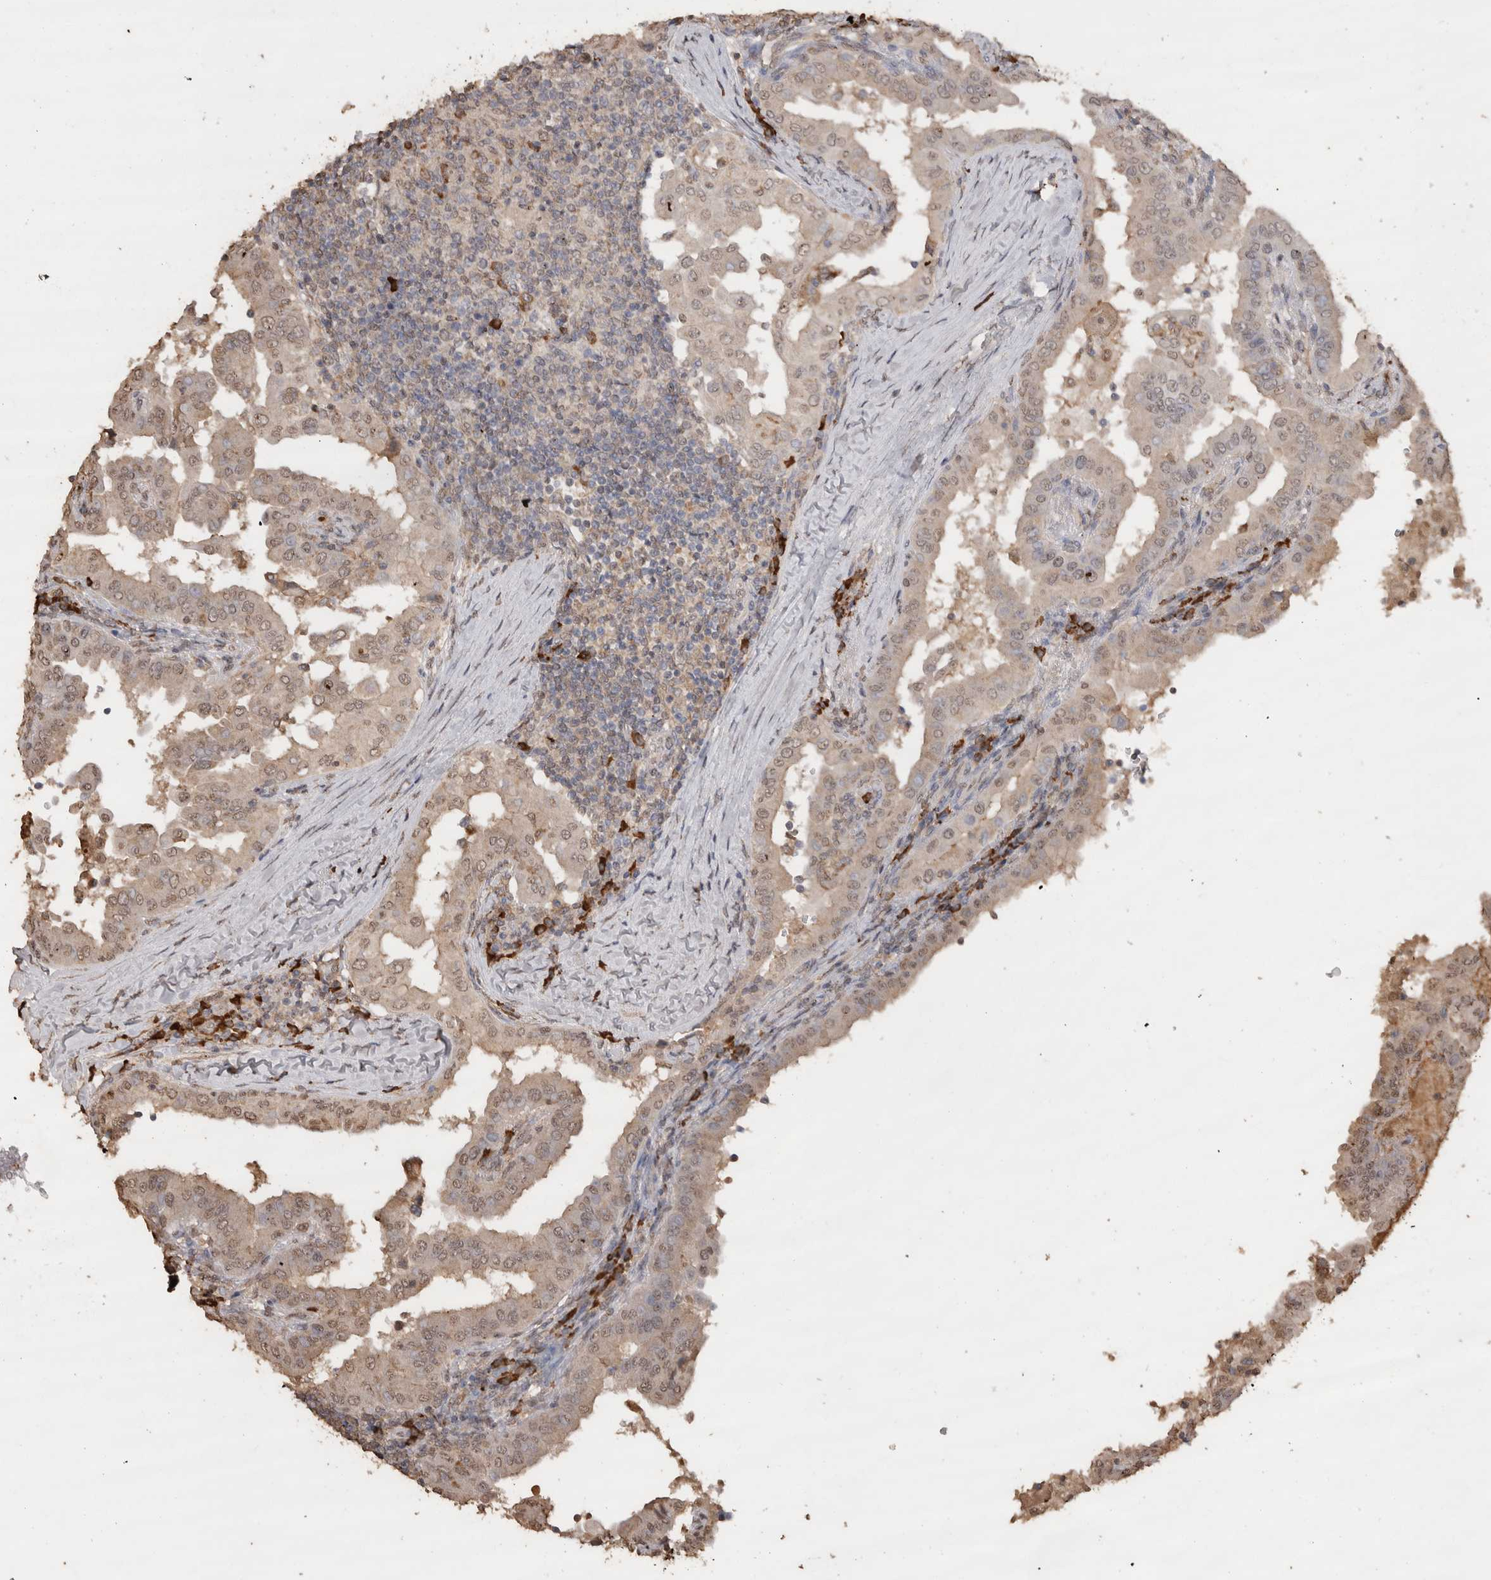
{"staining": {"intensity": "weak", "quantity": ">75%", "location": "cytoplasmic/membranous,nuclear"}, "tissue": "thyroid cancer", "cell_type": "Tumor cells", "image_type": "cancer", "snomed": [{"axis": "morphology", "description": "Papillary adenocarcinoma, NOS"}, {"axis": "topography", "description": "Thyroid gland"}], "caption": "Thyroid cancer (papillary adenocarcinoma) stained with DAB immunohistochemistry (IHC) displays low levels of weak cytoplasmic/membranous and nuclear staining in approximately >75% of tumor cells. The protein of interest is stained brown, and the nuclei are stained in blue (DAB (3,3'-diaminobenzidine) IHC with brightfield microscopy, high magnification).", "gene": "CRELD2", "patient": {"sex": "male", "age": 33}}